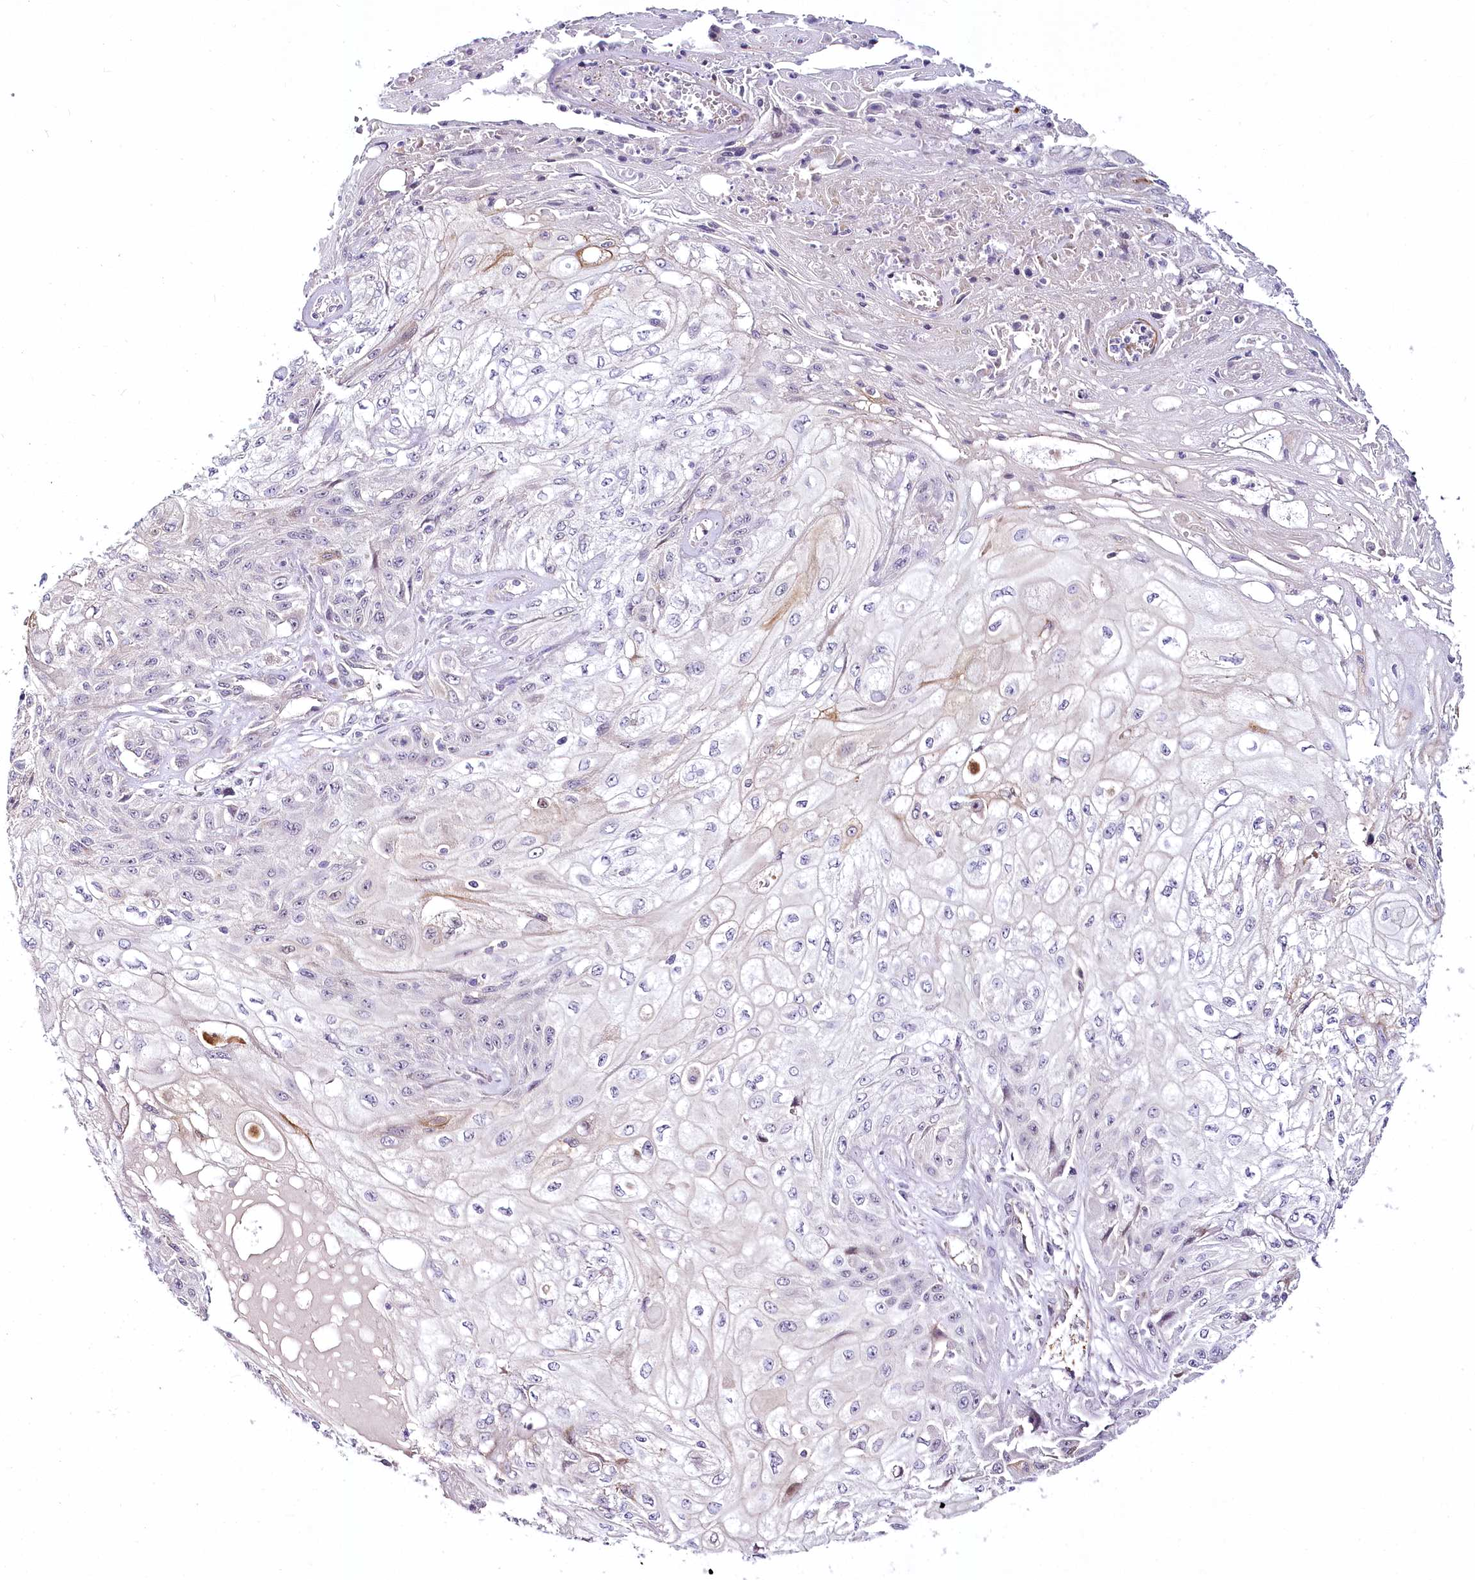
{"staining": {"intensity": "negative", "quantity": "none", "location": "none"}, "tissue": "skin cancer", "cell_type": "Tumor cells", "image_type": "cancer", "snomed": [{"axis": "morphology", "description": "Squamous cell carcinoma, NOS"}, {"axis": "morphology", "description": "Squamous cell carcinoma, metastatic, NOS"}, {"axis": "topography", "description": "Skin"}, {"axis": "topography", "description": "Lymph node"}], "caption": "DAB immunohistochemical staining of skin squamous cell carcinoma reveals no significant staining in tumor cells.", "gene": "VWA5A", "patient": {"sex": "male", "age": 75}}